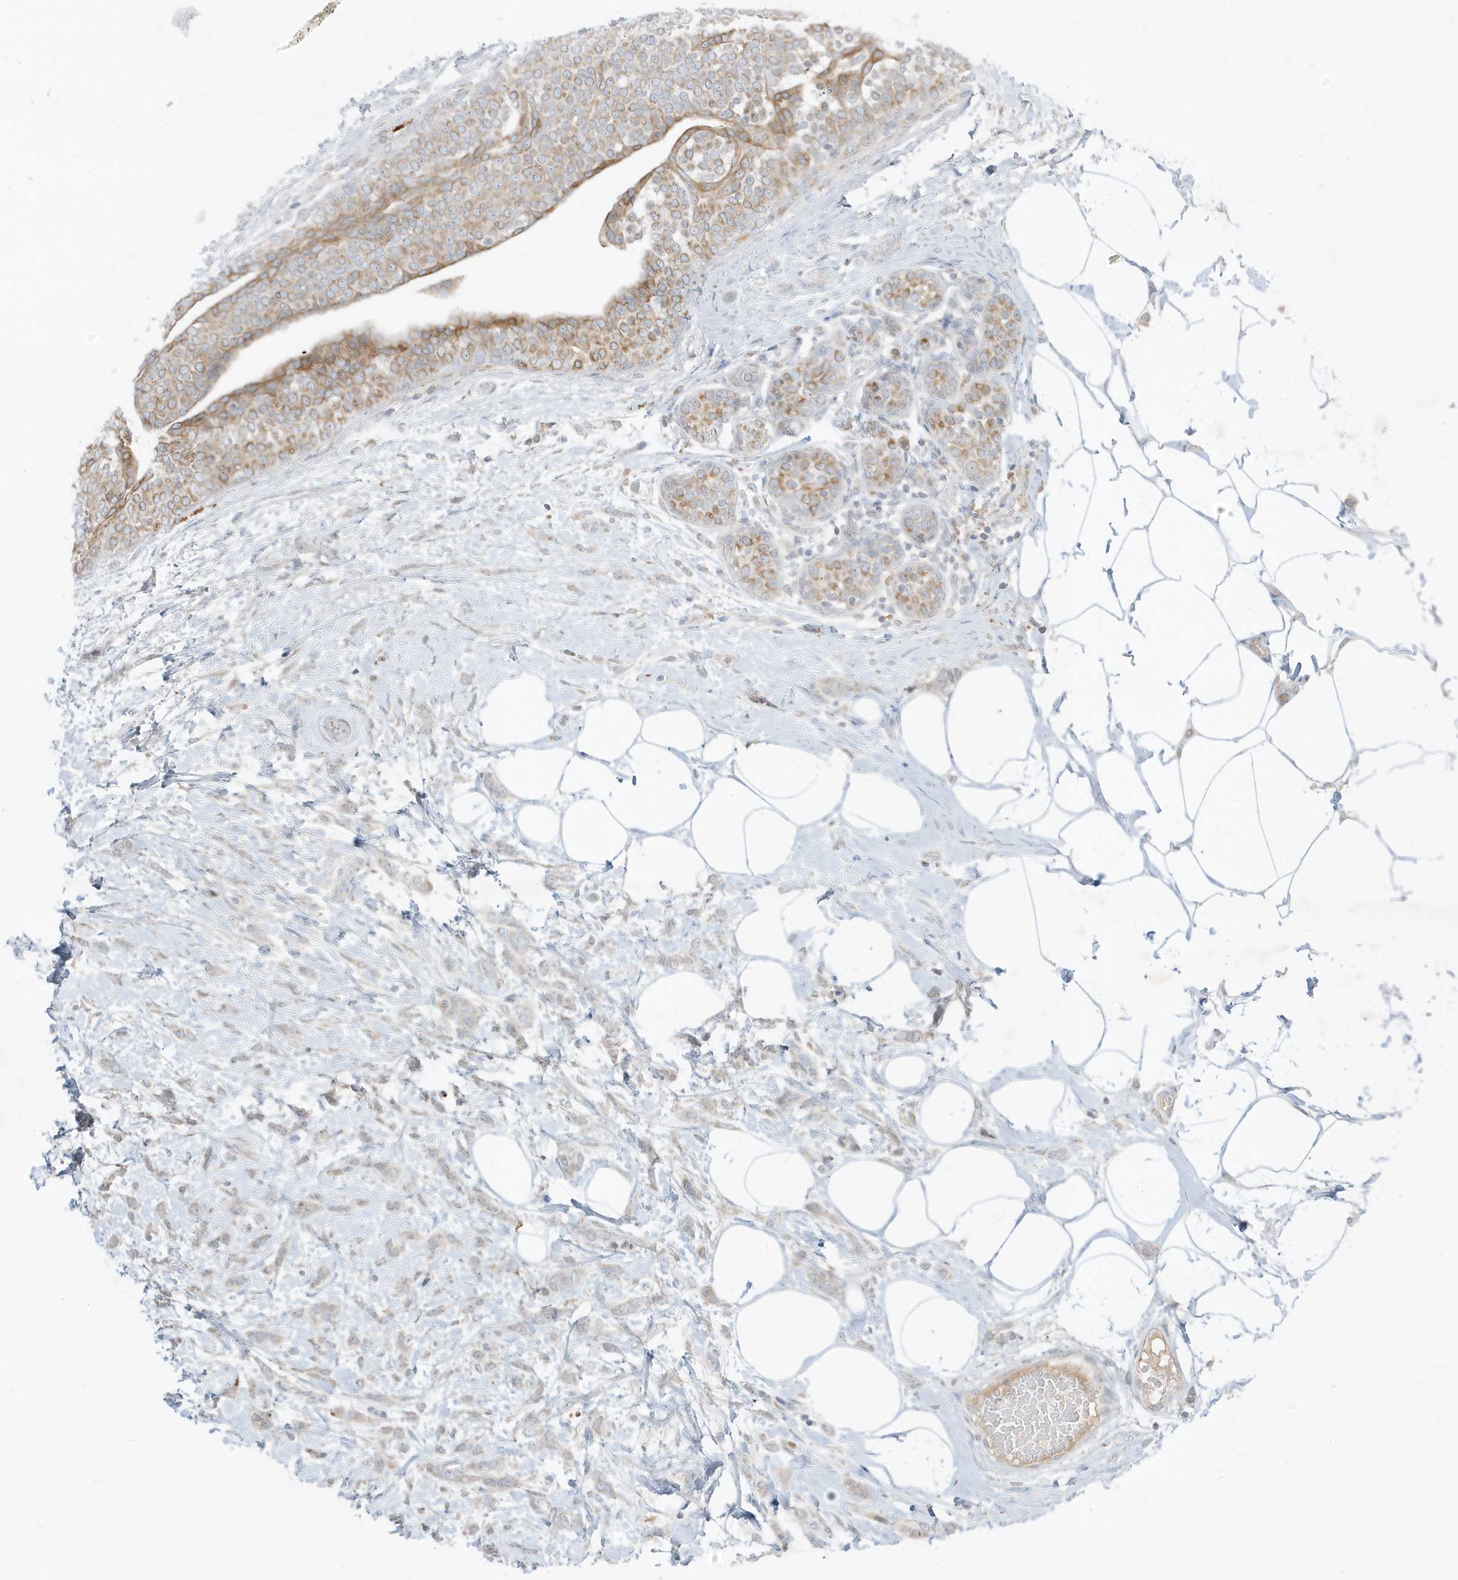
{"staining": {"intensity": "weak", "quantity": "<25%", "location": "cytoplasmic/membranous"}, "tissue": "breast cancer", "cell_type": "Tumor cells", "image_type": "cancer", "snomed": [{"axis": "morphology", "description": "Lobular carcinoma, in situ"}, {"axis": "morphology", "description": "Lobular carcinoma"}, {"axis": "topography", "description": "Breast"}], "caption": "Human breast lobular carcinoma stained for a protein using immunohistochemistry (IHC) exhibits no expression in tumor cells.", "gene": "FNDC1", "patient": {"sex": "female", "age": 41}}